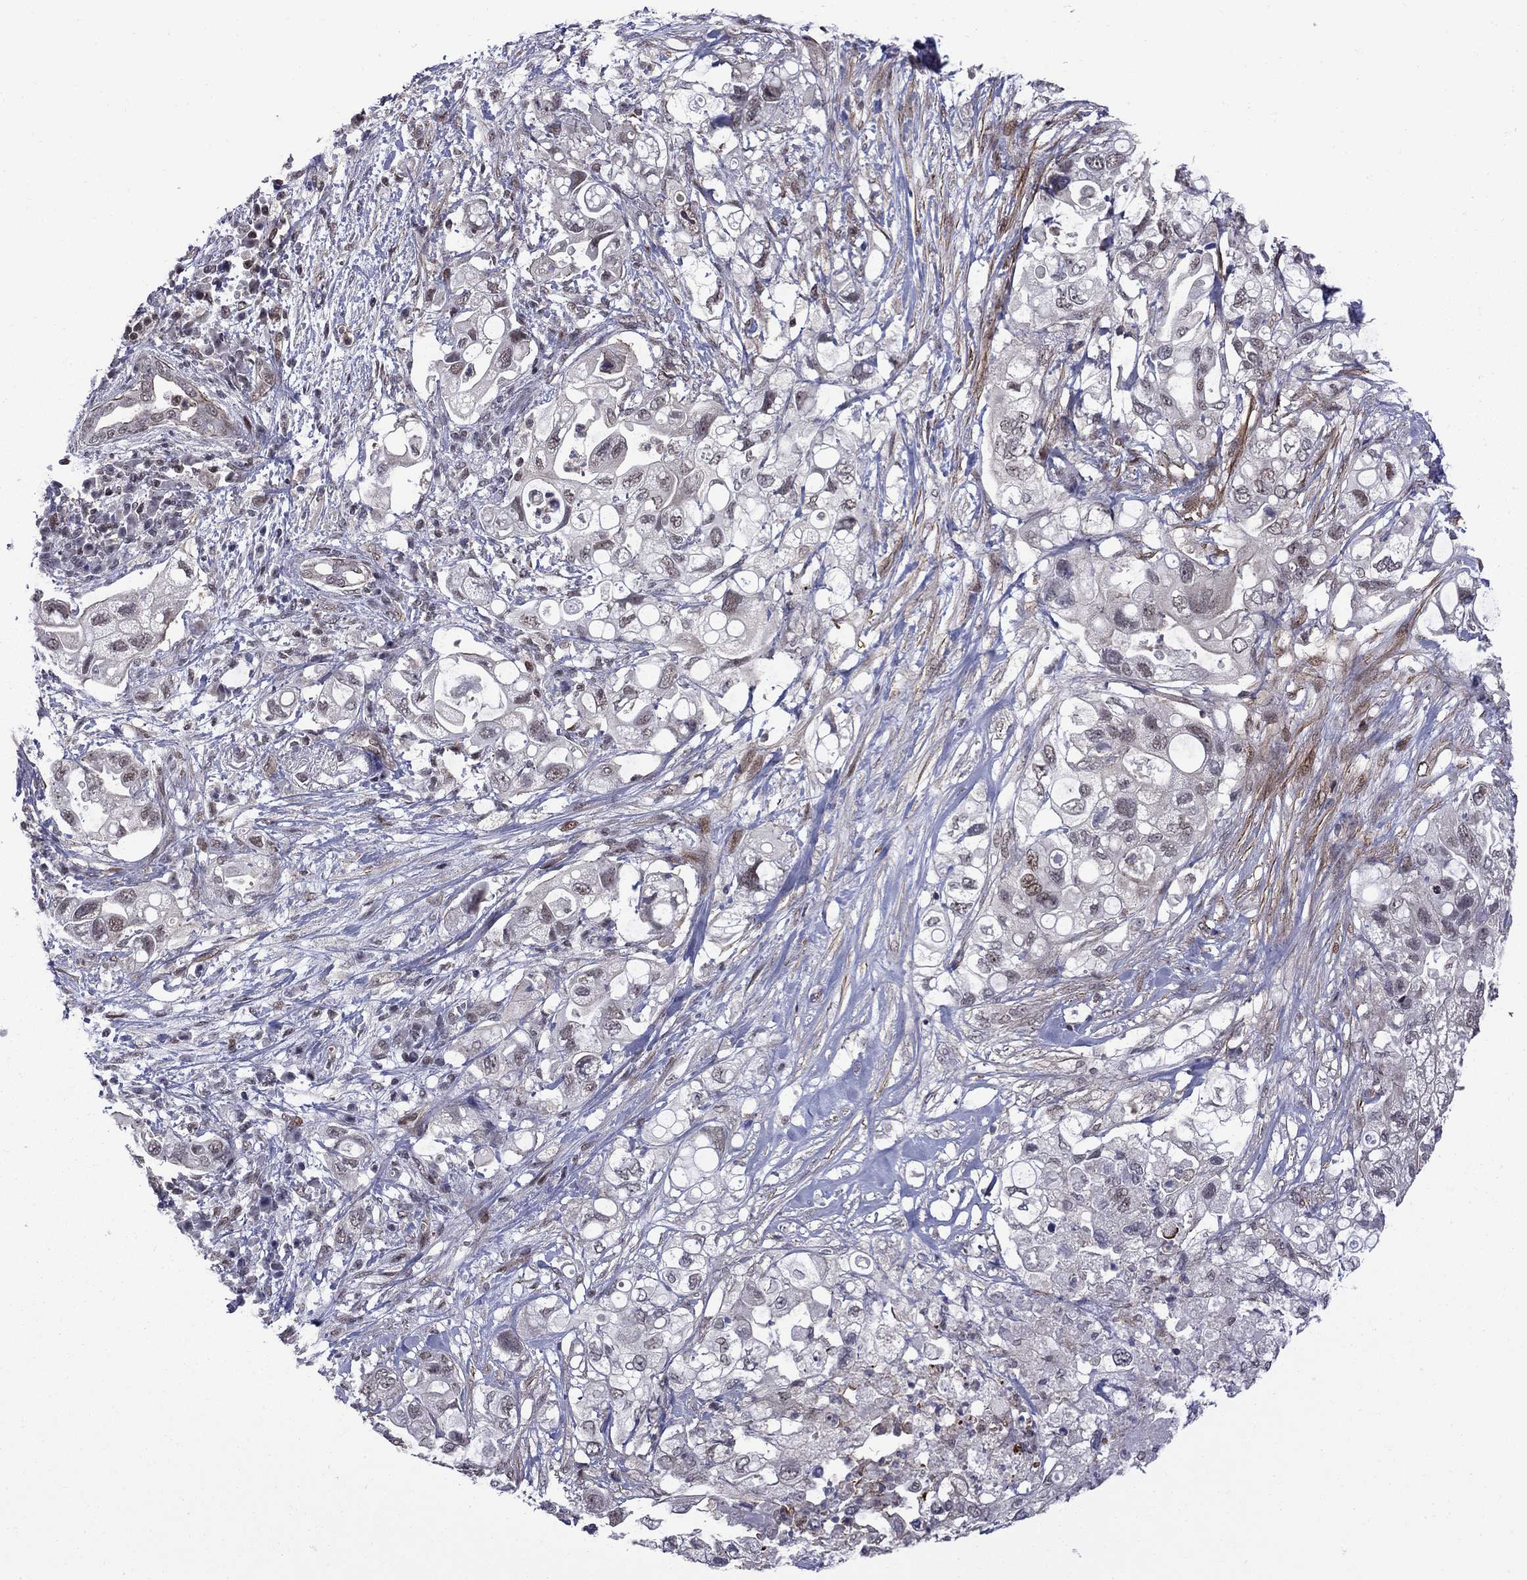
{"staining": {"intensity": "moderate", "quantity": "<25%", "location": "nuclear"}, "tissue": "pancreatic cancer", "cell_type": "Tumor cells", "image_type": "cancer", "snomed": [{"axis": "morphology", "description": "Adenocarcinoma, NOS"}, {"axis": "topography", "description": "Pancreas"}], "caption": "Immunohistochemical staining of human pancreatic cancer shows low levels of moderate nuclear protein expression in approximately <25% of tumor cells.", "gene": "BRF1", "patient": {"sex": "female", "age": 72}}